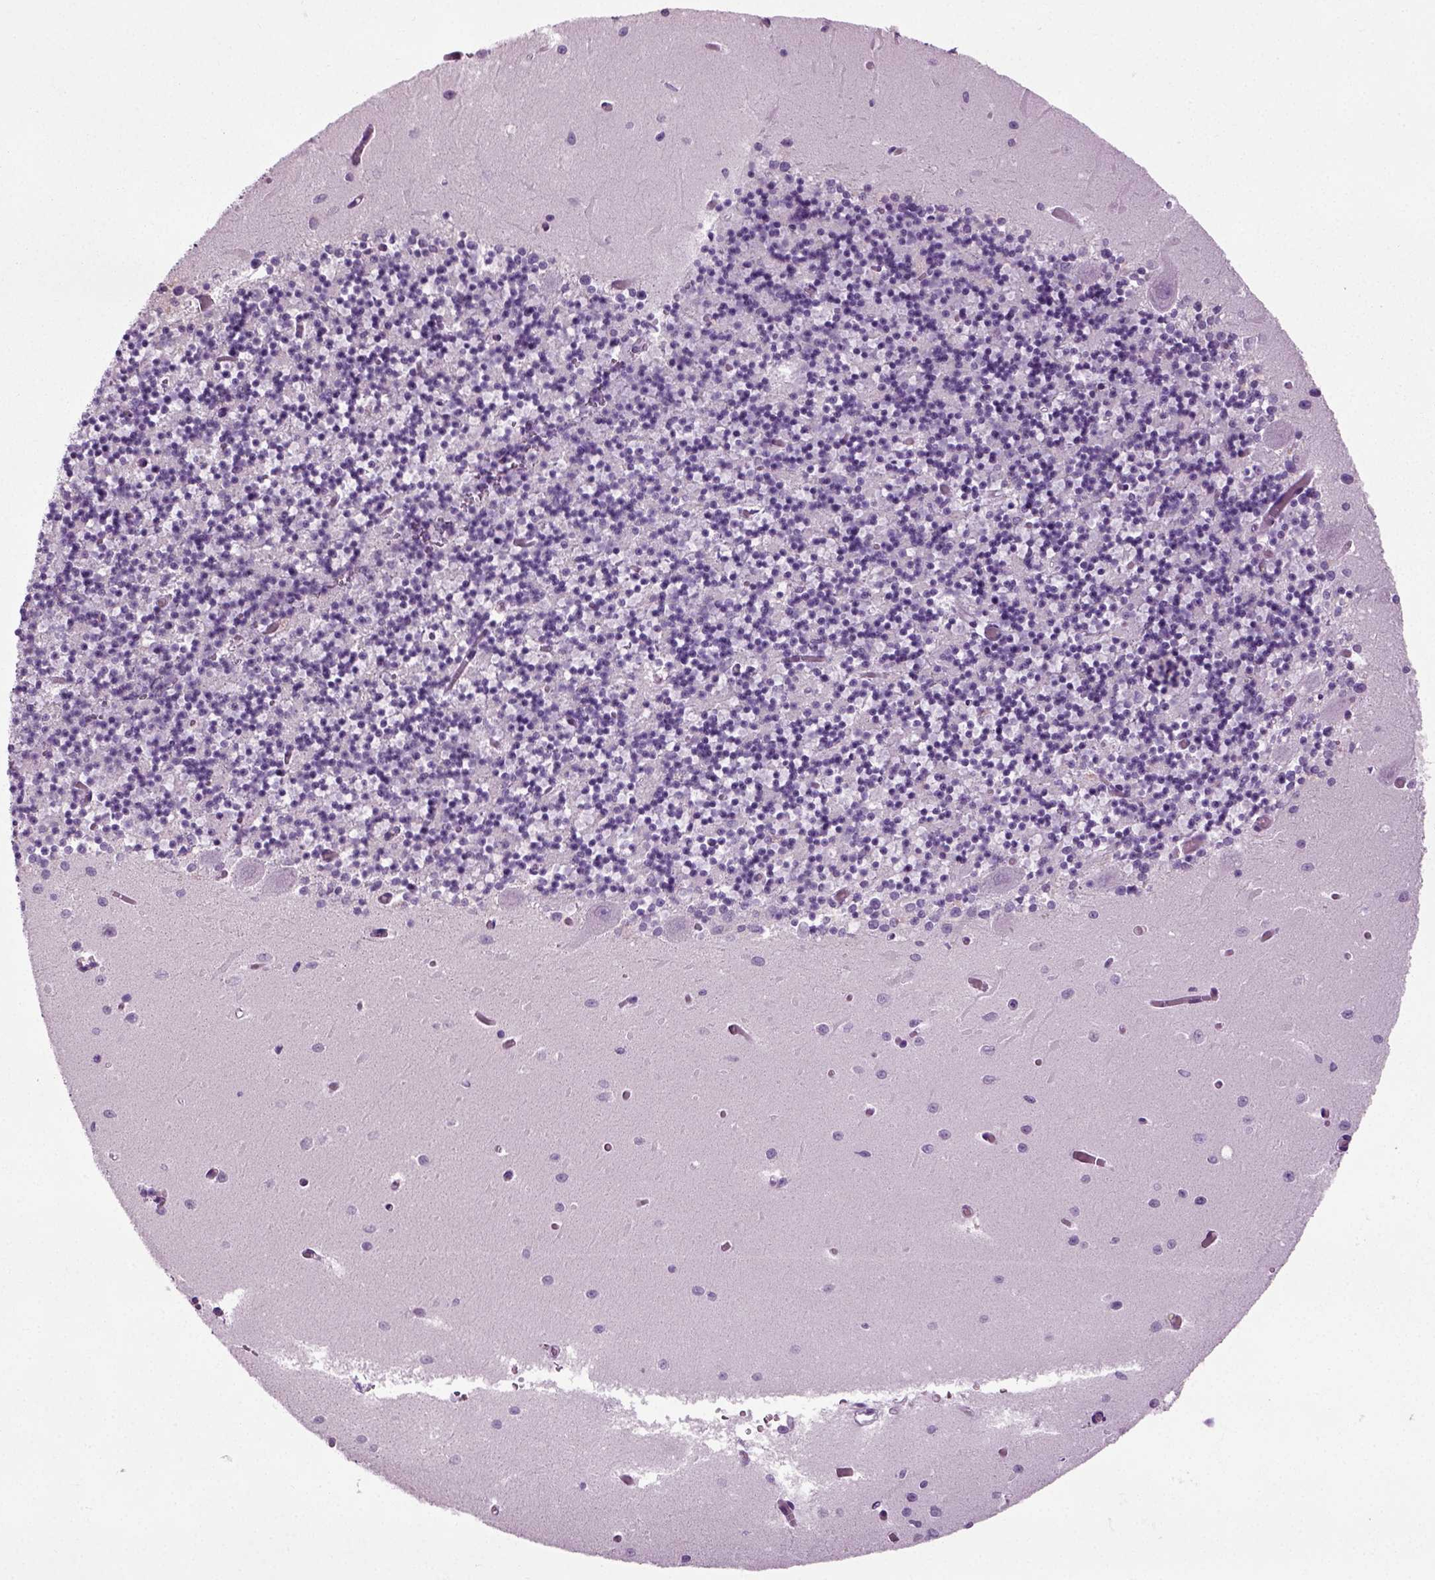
{"staining": {"intensity": "negative", "quantity": "none", "location": "none"}, "tissue": "cerebellum", "cell_type": "Cells in granular layer", "image_type": "normal", "snomed": [{"axis": "morphology", "description": "Normal tissue, NOS"}, {"axis": "topography", "description": "Cerebellum"}], "caption": "Image shows no protein positivity in cells in granular layer of normal cerebellum. Nuclei are stained in blue.", "gene": "PRLH", "patient": {"sex": "female", "age": 64}}